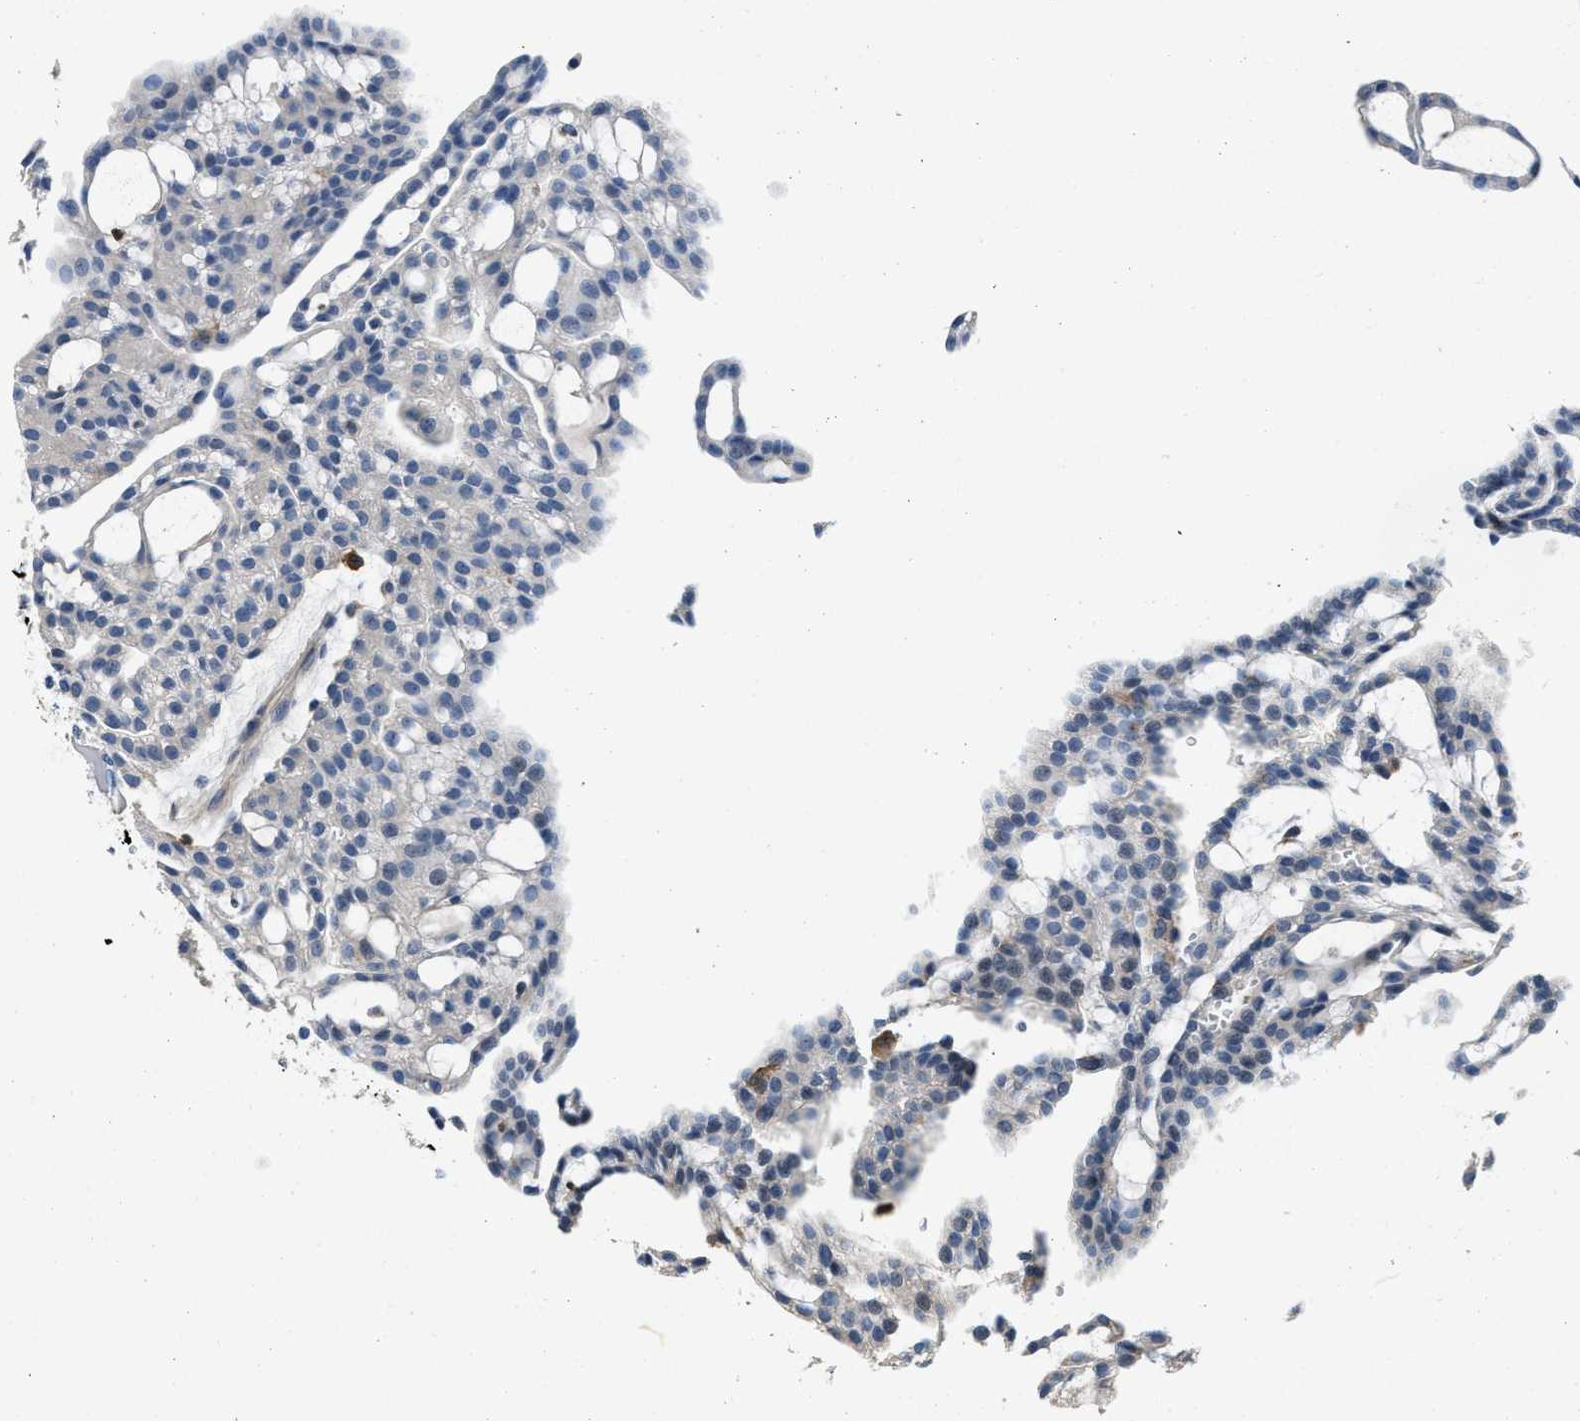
{"staining": {"intensity": "negative", "quantity": "none", "location": "none"}, "tissue": "renal cancer", "cell_type": "Tumor cells", "image_type": "cancer", "snomed": [{"axis": "morphology", "description": "Adenocarcinoma, NOS"}, {"axis": "topography", "description": "Kidney"}], "caption": "Human adenocarcinoma (renal) stained for a protein using immunohistochemistry (IHC) displays no expression in tumor cells.", "gene": "MYO1G", "patient": {"sex": "male", "age": 63}}